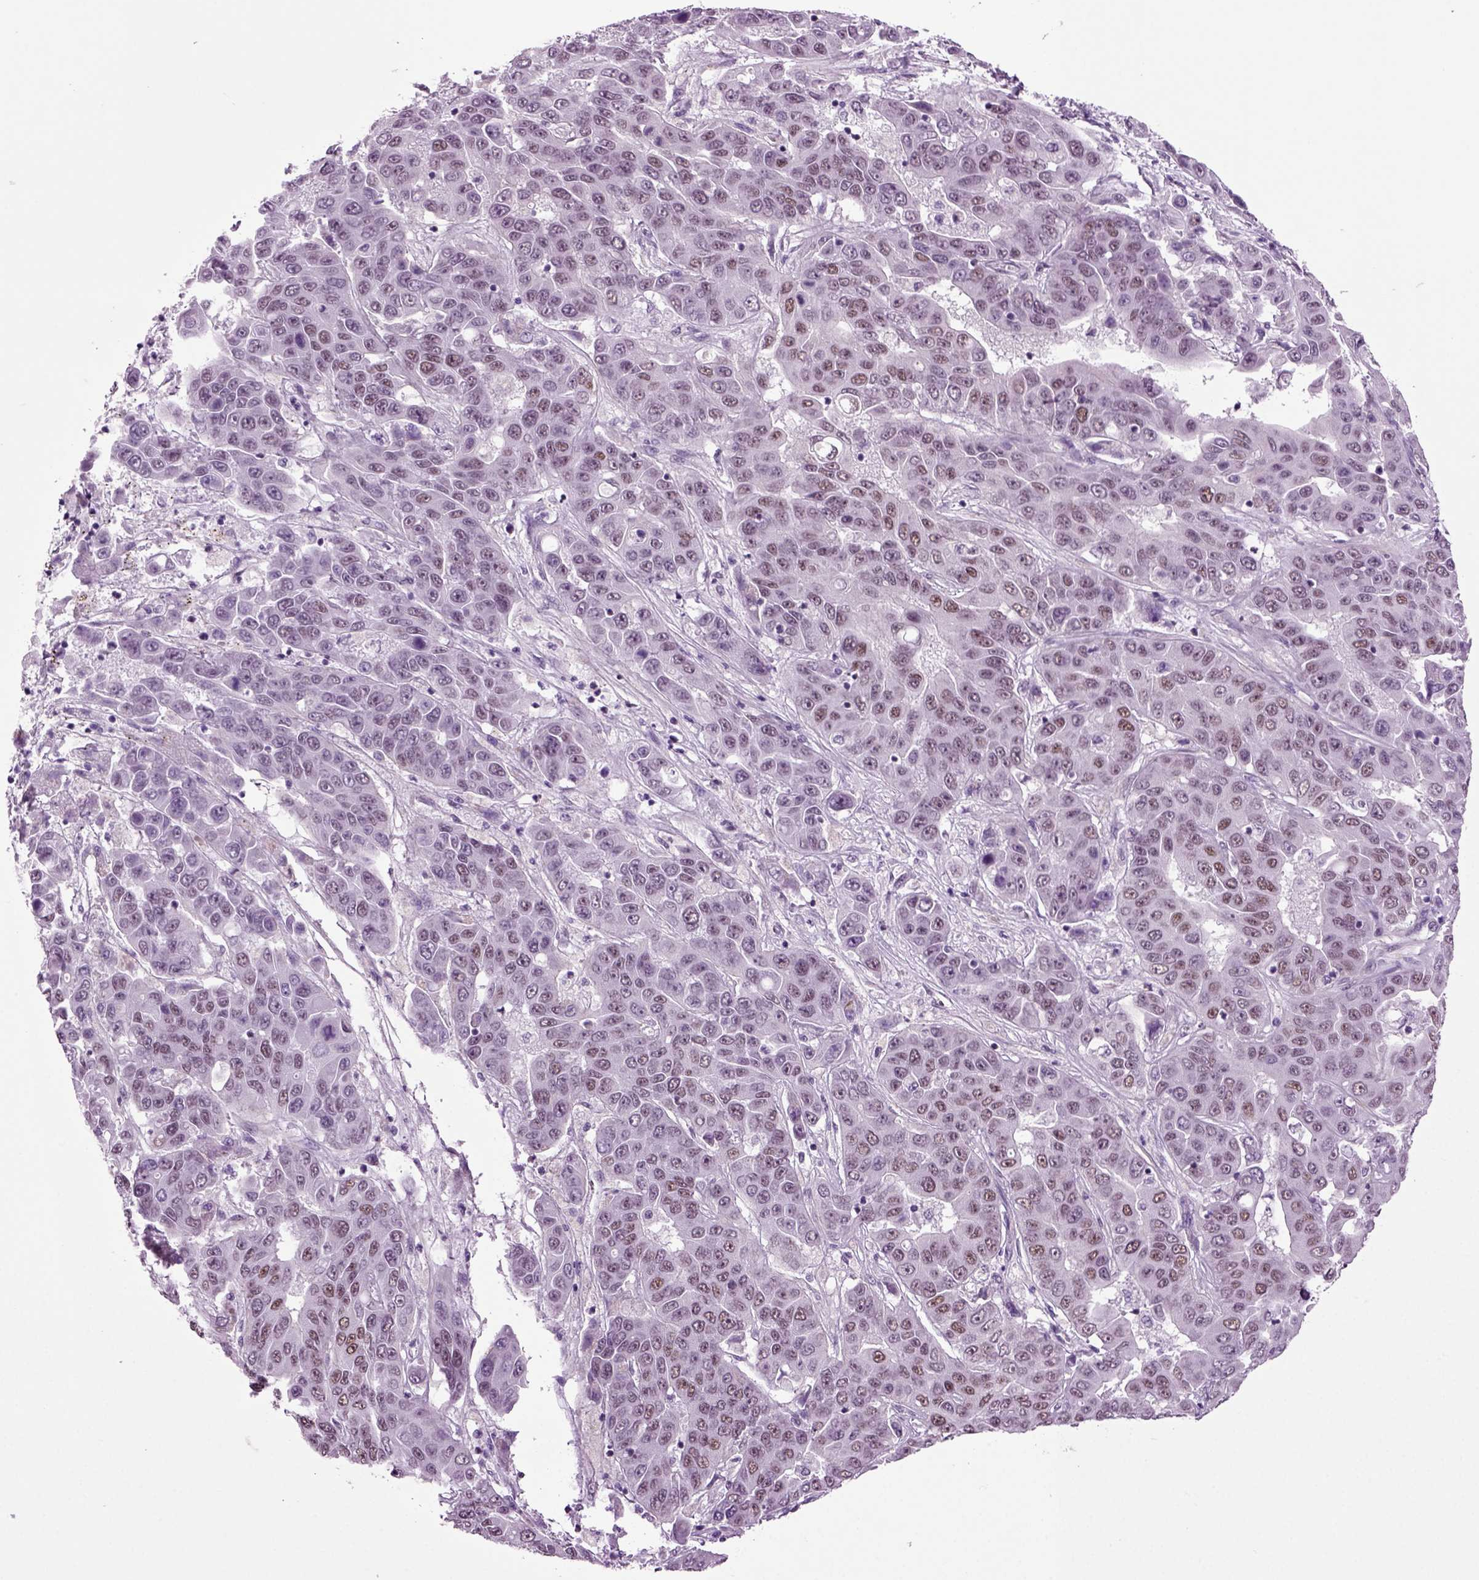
{"staining": {"intensity": "moderate", "quantity": "25%-75%", "location": "nuclear"}, "tissue": "liver cancer", "cell_type": "Tumor cells", "image_type": "cancer", "snomed": [{"axis": "morphology", "description": "Cholangiocarcinoma"}, {"axis": "topography", "description": "Liver"}], "caption": "Tumor cells reveal moderate nuclear expression in approximately 25%-75% of cells in liver cancer. (IHC, brightfield microscopy, high magnification).", "gene": "RFX3", "patient": {"sex": "female", "age": 52}}